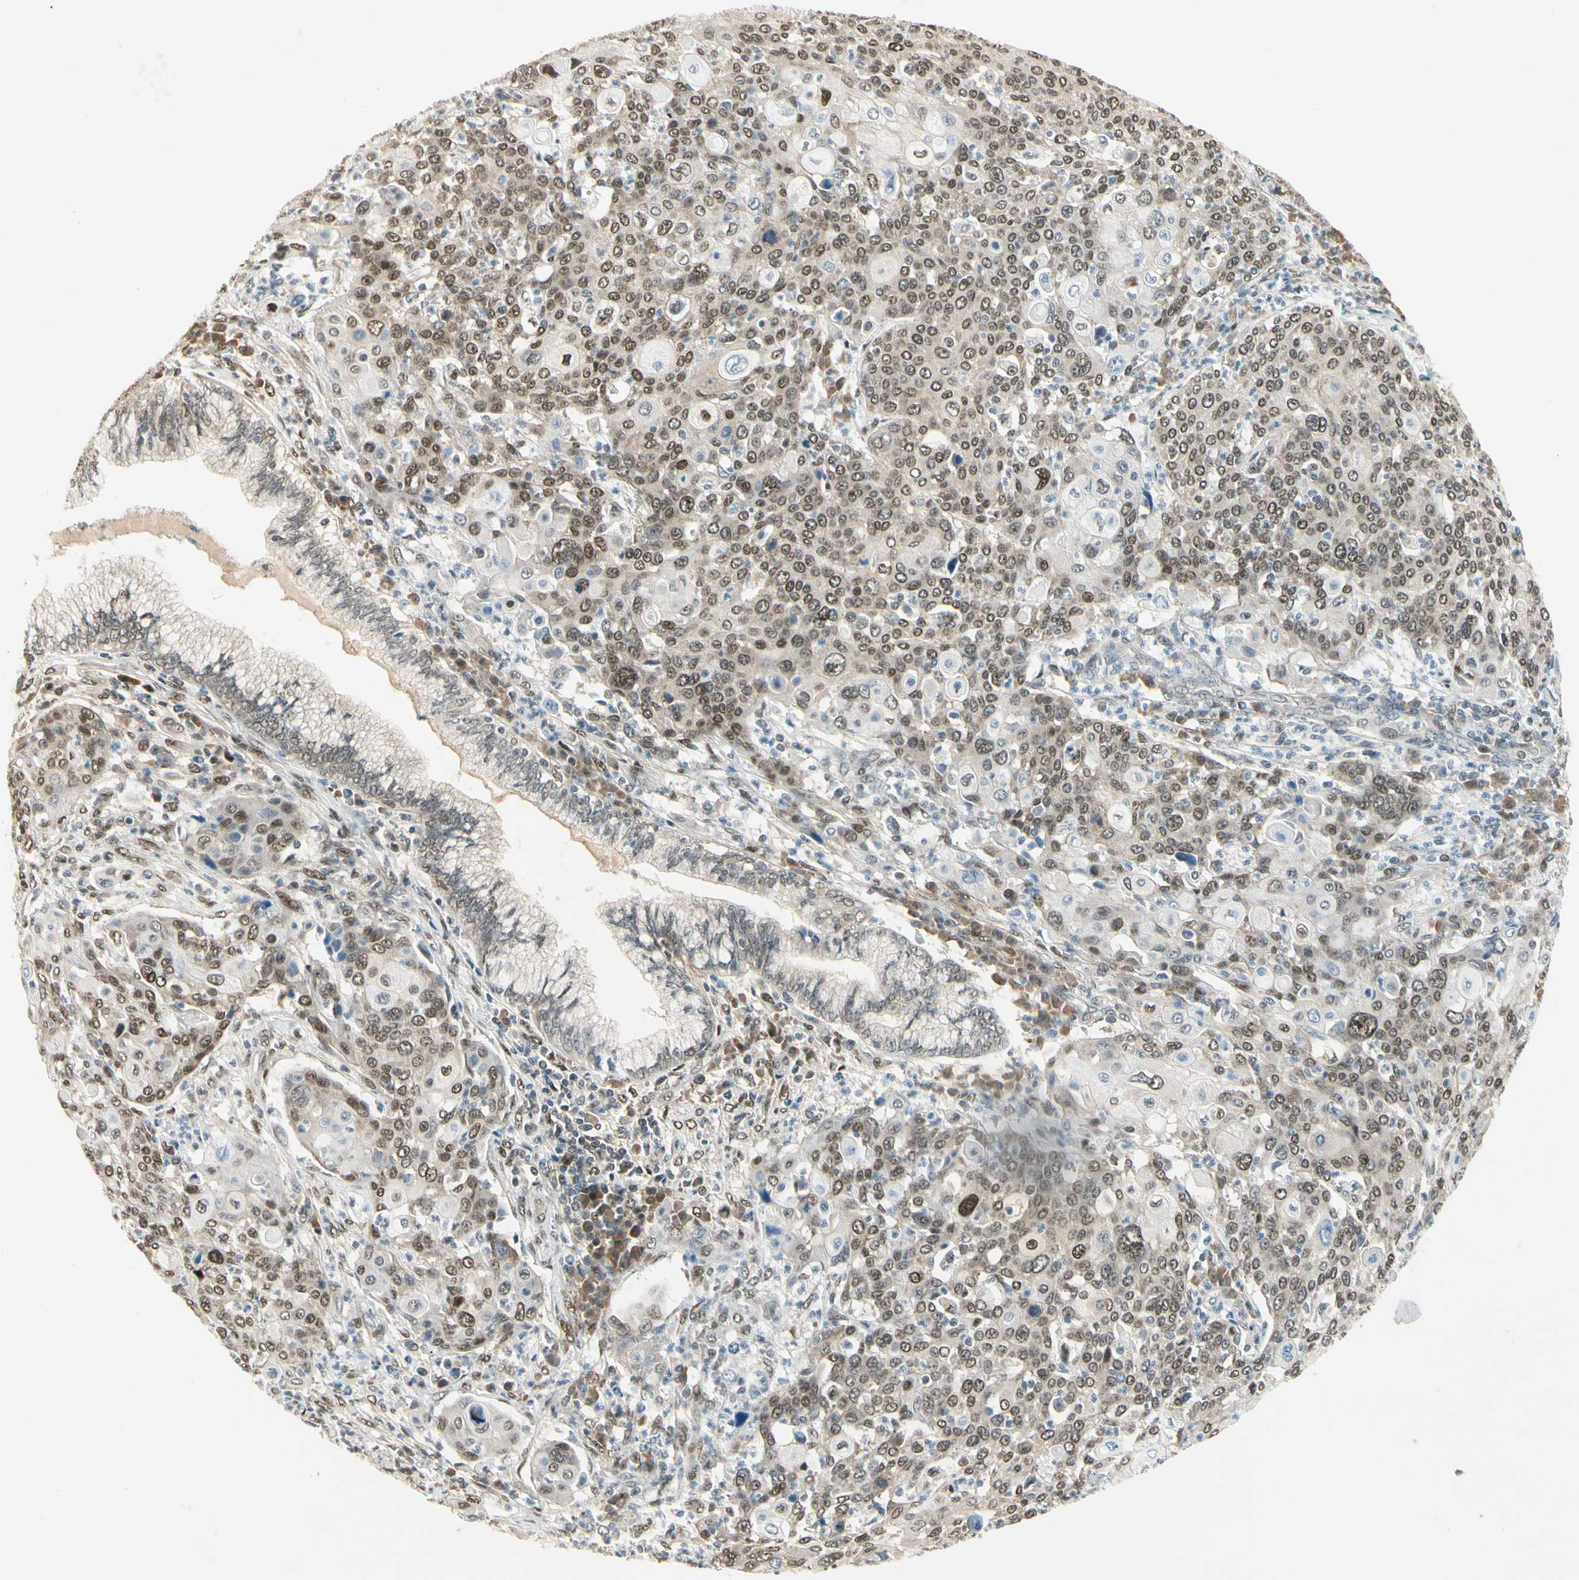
{"staining": {"intensity": "moderate", "quantity": ">75%", "location": "nuclear"}, "tissue": "cervical cancer", "cell_type": "Tumor cells", "image_type": "cancer", "snomed": [{"axis": "morphology", "description": "Squamous cell carcinoma, NOS"}, {"axis": "topography", "description": "Cervix"}], "caption": "The immunohistochemical stain labels moderate nuclear staining in tumor cells of cervical squamous cell carcinoma tissue.", "gene": "GTF3A", "patient": {"sex": "female", "age": 40}}